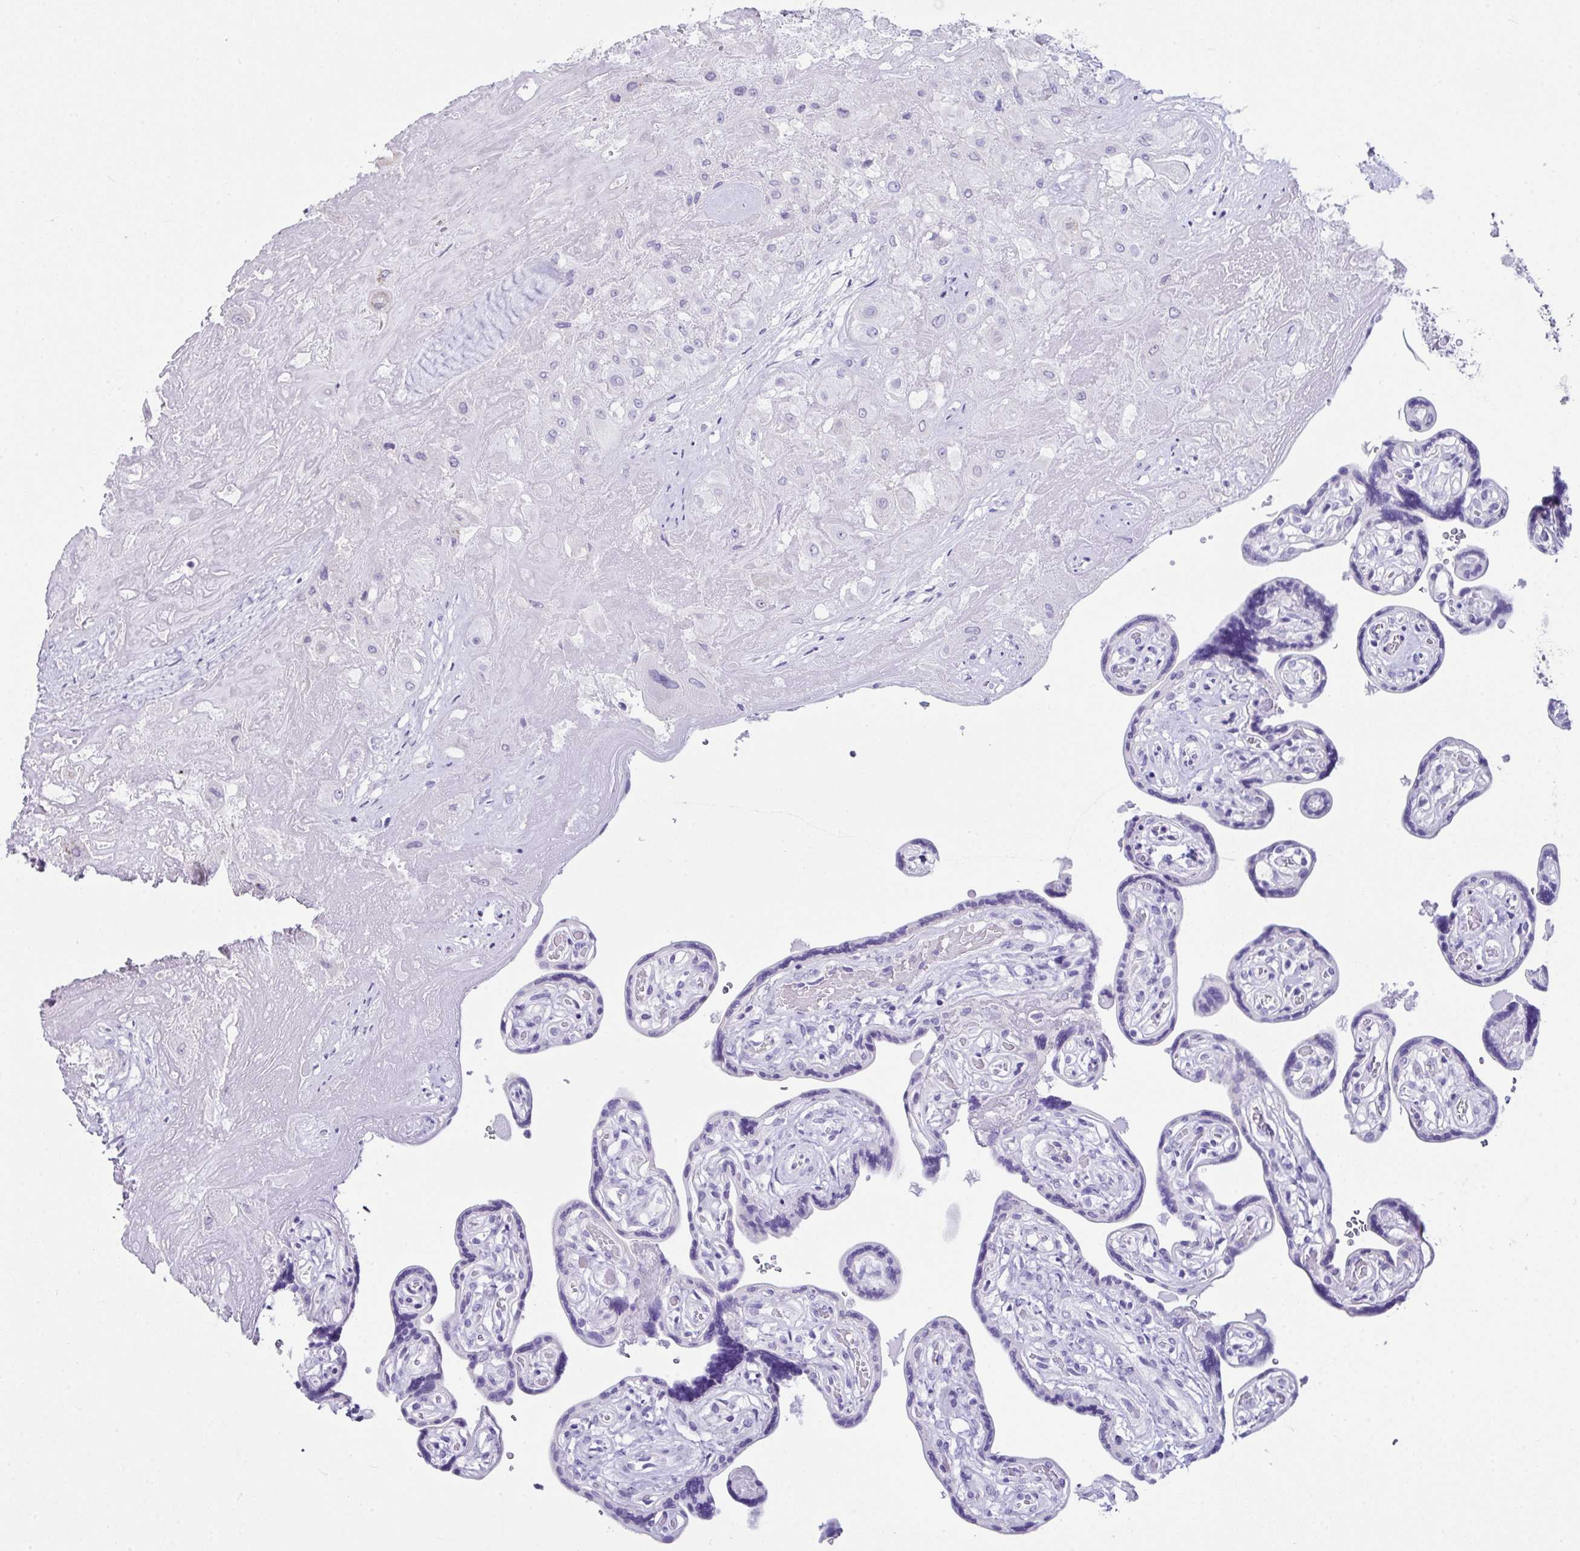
{"staining": {"intensity": "negative", "quantity": "none", "location": "none"}, "tissue": "placenta", "cell_type": "Decidual cells", "image_type": "normal", "snomed": [{"axis": "morphology", "description": "Normal tissue, NOS"}, {"axis": "topography", "description": "Placenta"}], "caption": "An immunohistochemistry (IHC) image of benign placenta is shown. There is no staining in decidual cells of placenta.", "gene": "LGALS4", "patient": {"sex": "female", "age": 32}}